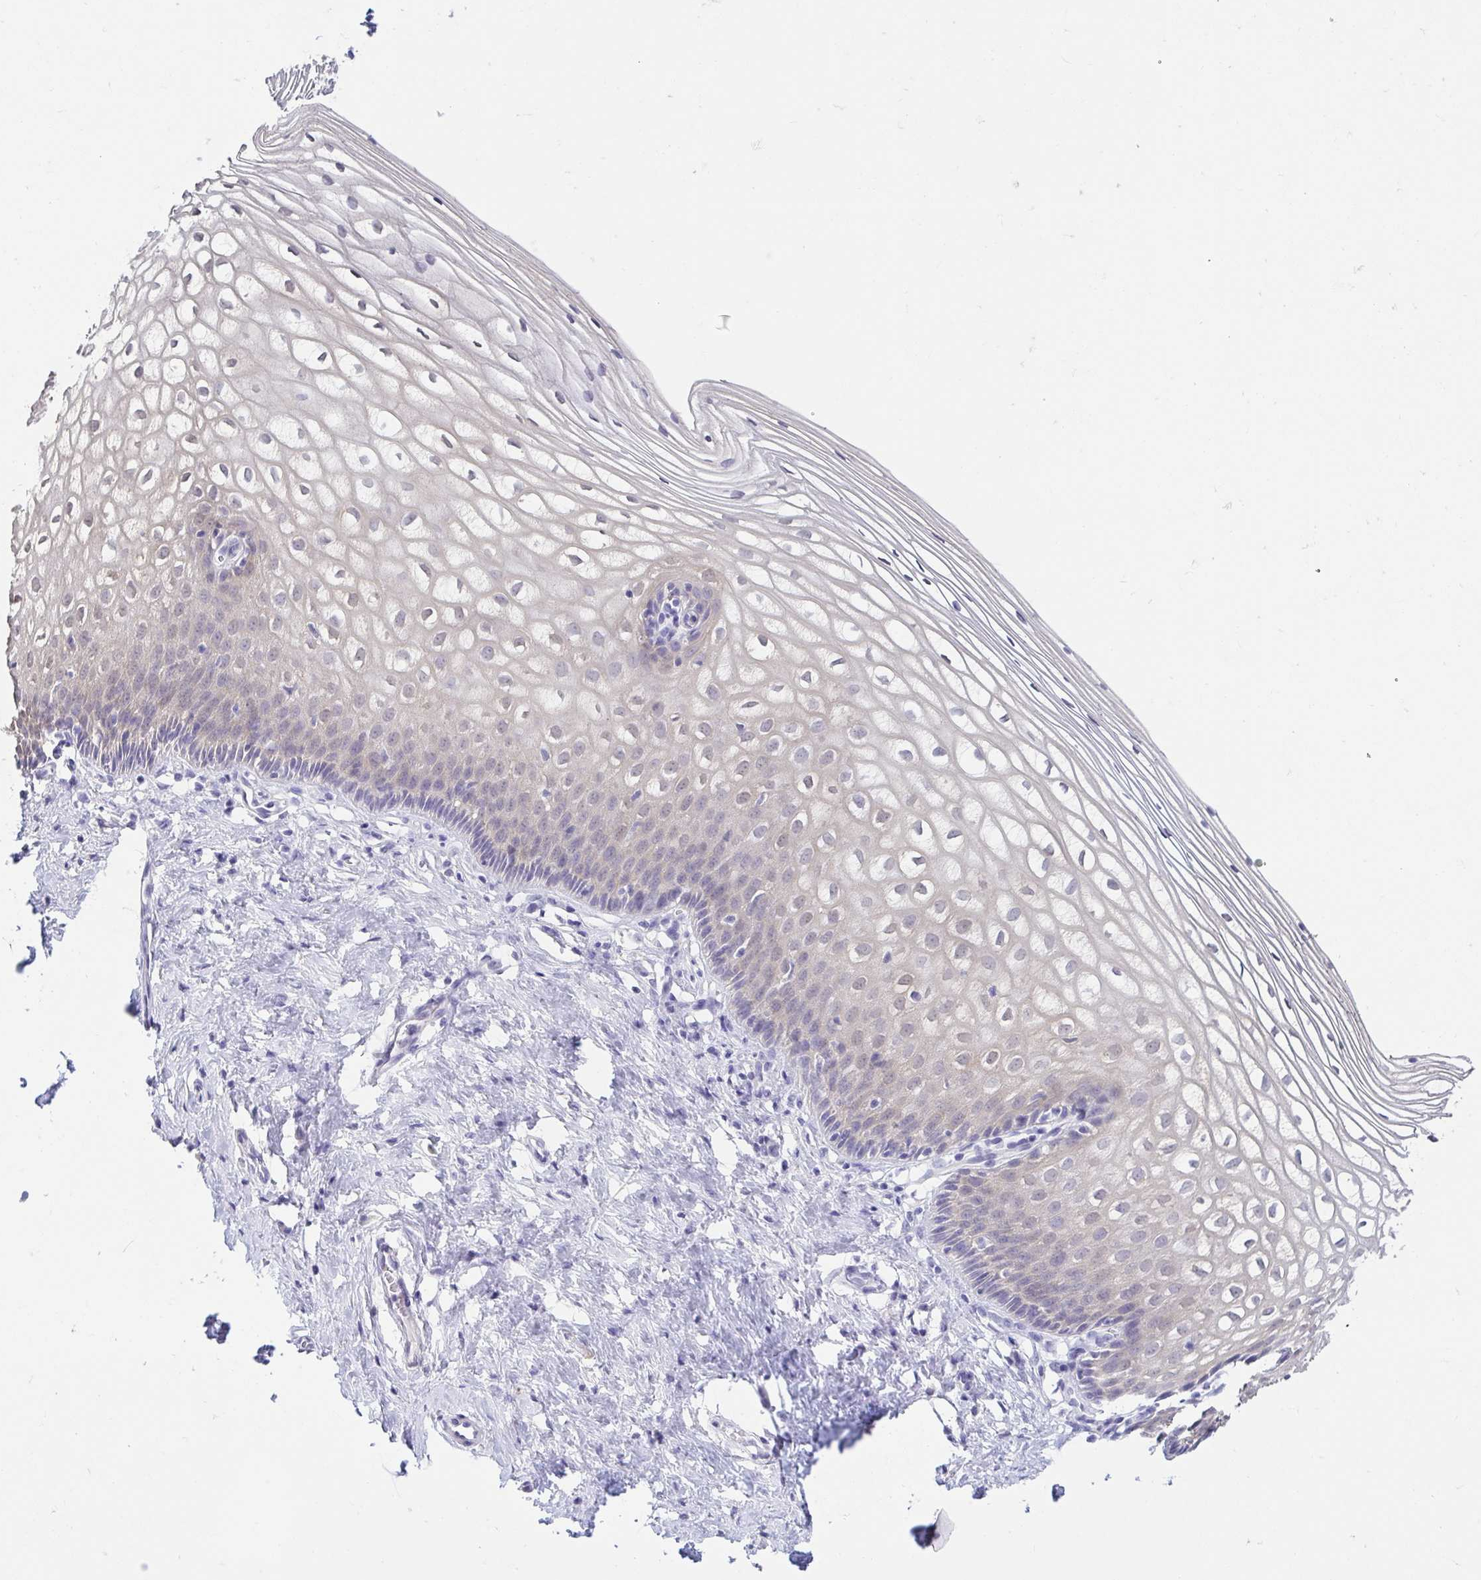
{"staining": {"intensity": "negative", "quantity": "none", "location": "none"}, "tissue": "cervix", "cell_type": "Glandular cells", "image_type": "normal", "snomed": [{"axis": "morphology", "description": "Normal tissue, NOS"}, {"axis": "topography", "description": "Cervix"}], "caption": "Glandular cells show no significant protein positivity in unremarkable cervix. (DAB (3,3'-diaminobenzidine) immunohistochemistry with hematoxylin counter stain).", "gene": "FABP3", "patient": {"sex": "female", "age": 36}}